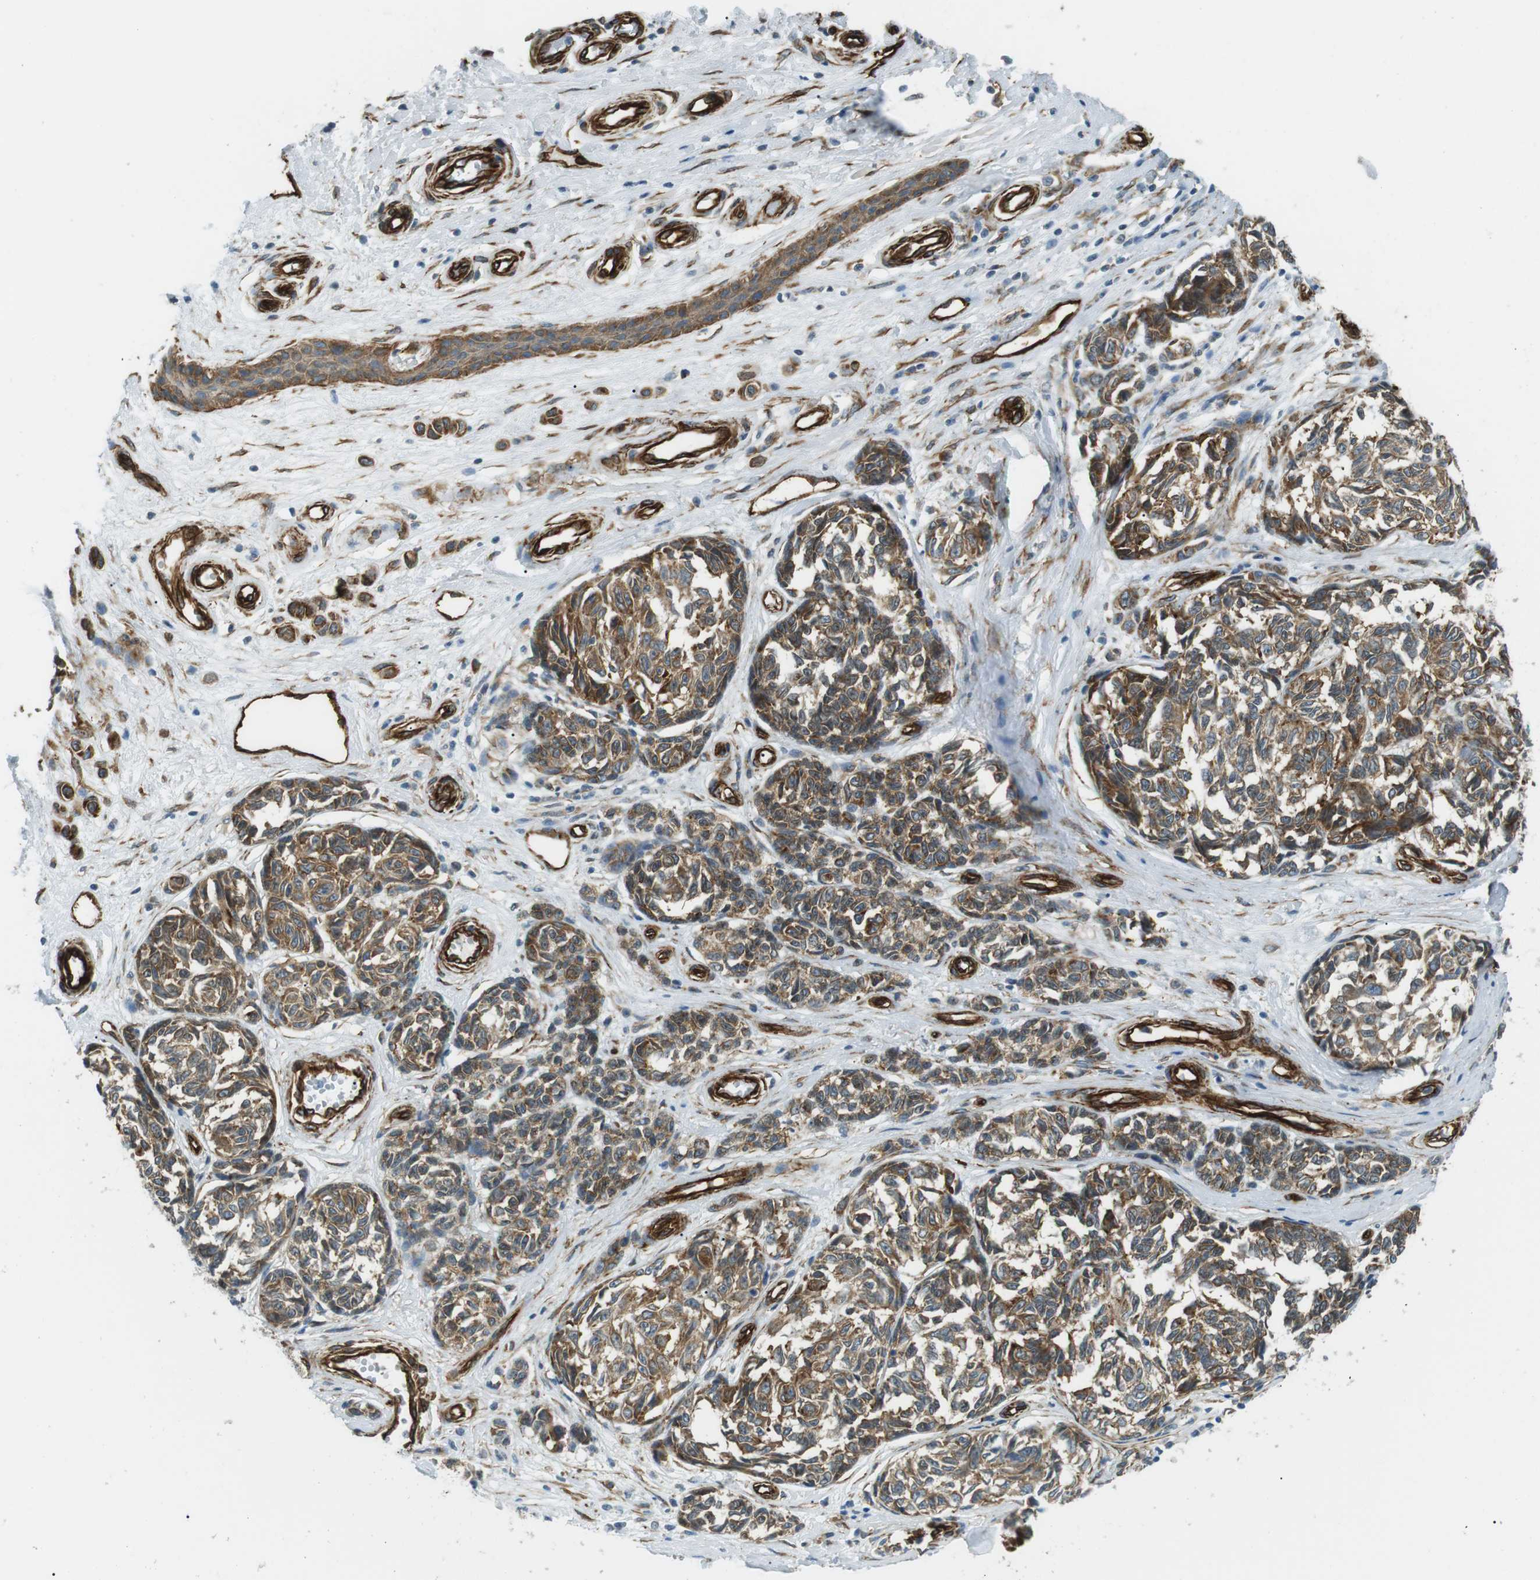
{"staining": {"intensity": "moderate", "quantity": ">75%", "location": "cytoplasmic/membranous"}, "tissue": "melanoma", "cell_type": "Tumor cells", "image_type": "cancer", "snomed": [{"axis": "morphology", "description": "Malignant melanoma, NOS"}, {"axis": "topography", "description": "Skin"}], "caption": "IHC image of neoplastic tissue: human melanoma stained using IHC demonstrates medium levels of moderate protein expression localized specifically in the cytoplasmic/membranous of tumor cells, appearing as a cytoplasmic/membranous brown color.", "gene": "ODR4", "patient": {"sex": "female", "age": 64}}